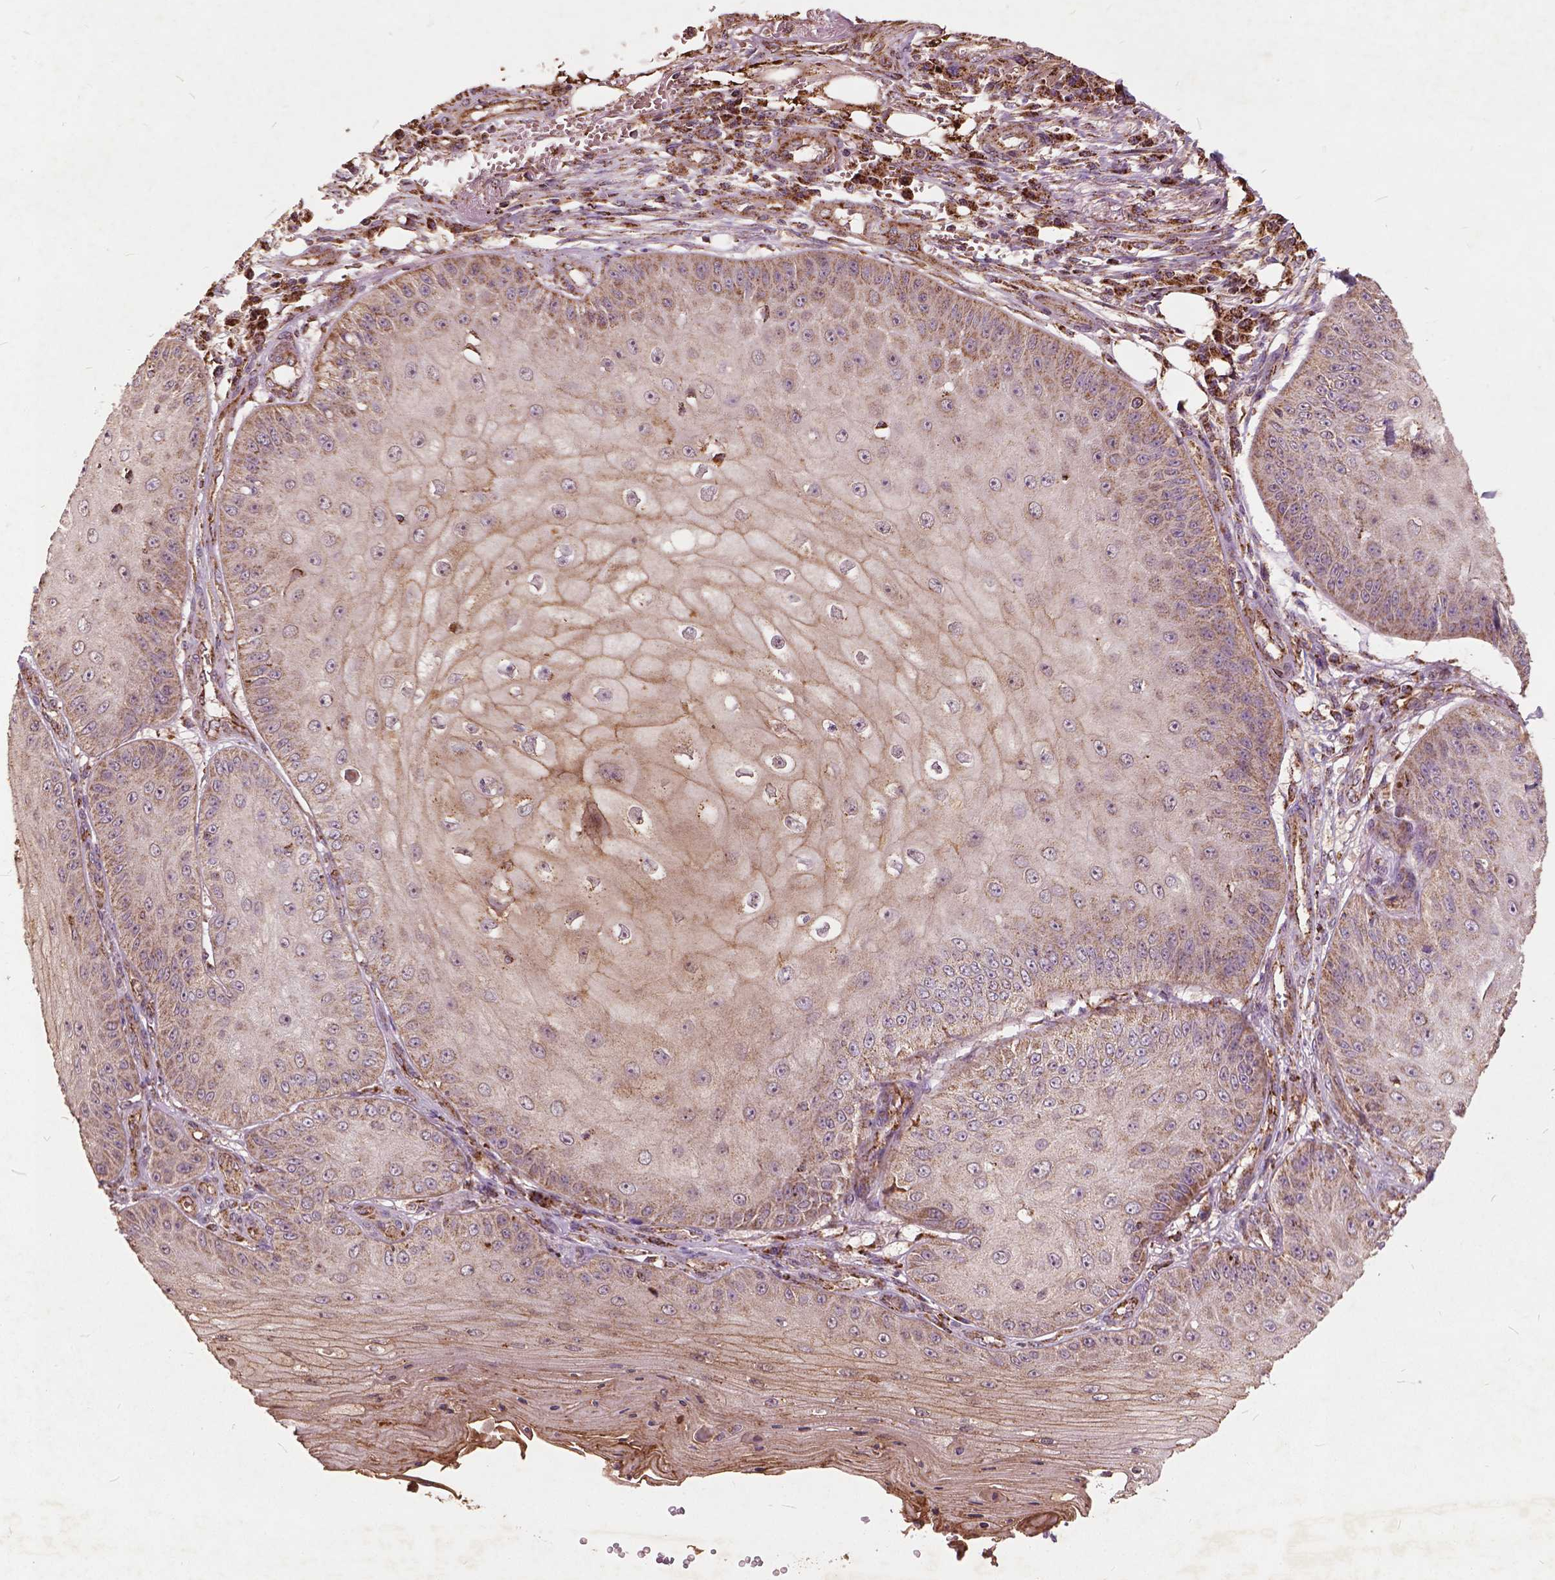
{"staining": {"intensity": "weak", "quantity": "25%-75%", "location": "cytoplasmic/membranous"}, "tissue": "skin cancer", "cell_type": "Tumor cells", "image_type": "cancer", "snomed": [{"axis": "morphology", "description": "Squamous cell carcinoma, NOS"}, {"axis": "topography", "description": "Skin"}], "caption": "A high-resolution photomicrograph shows immunohistochemistry (IHC) staining of skin squamous cell carcinoma, which demonstrates weak cytoplasmic/membranous staining in approximately 25%-75% of tumor cells.", "gene": "UBXN2A", "patient": {"sex": "male", "age": 70}}